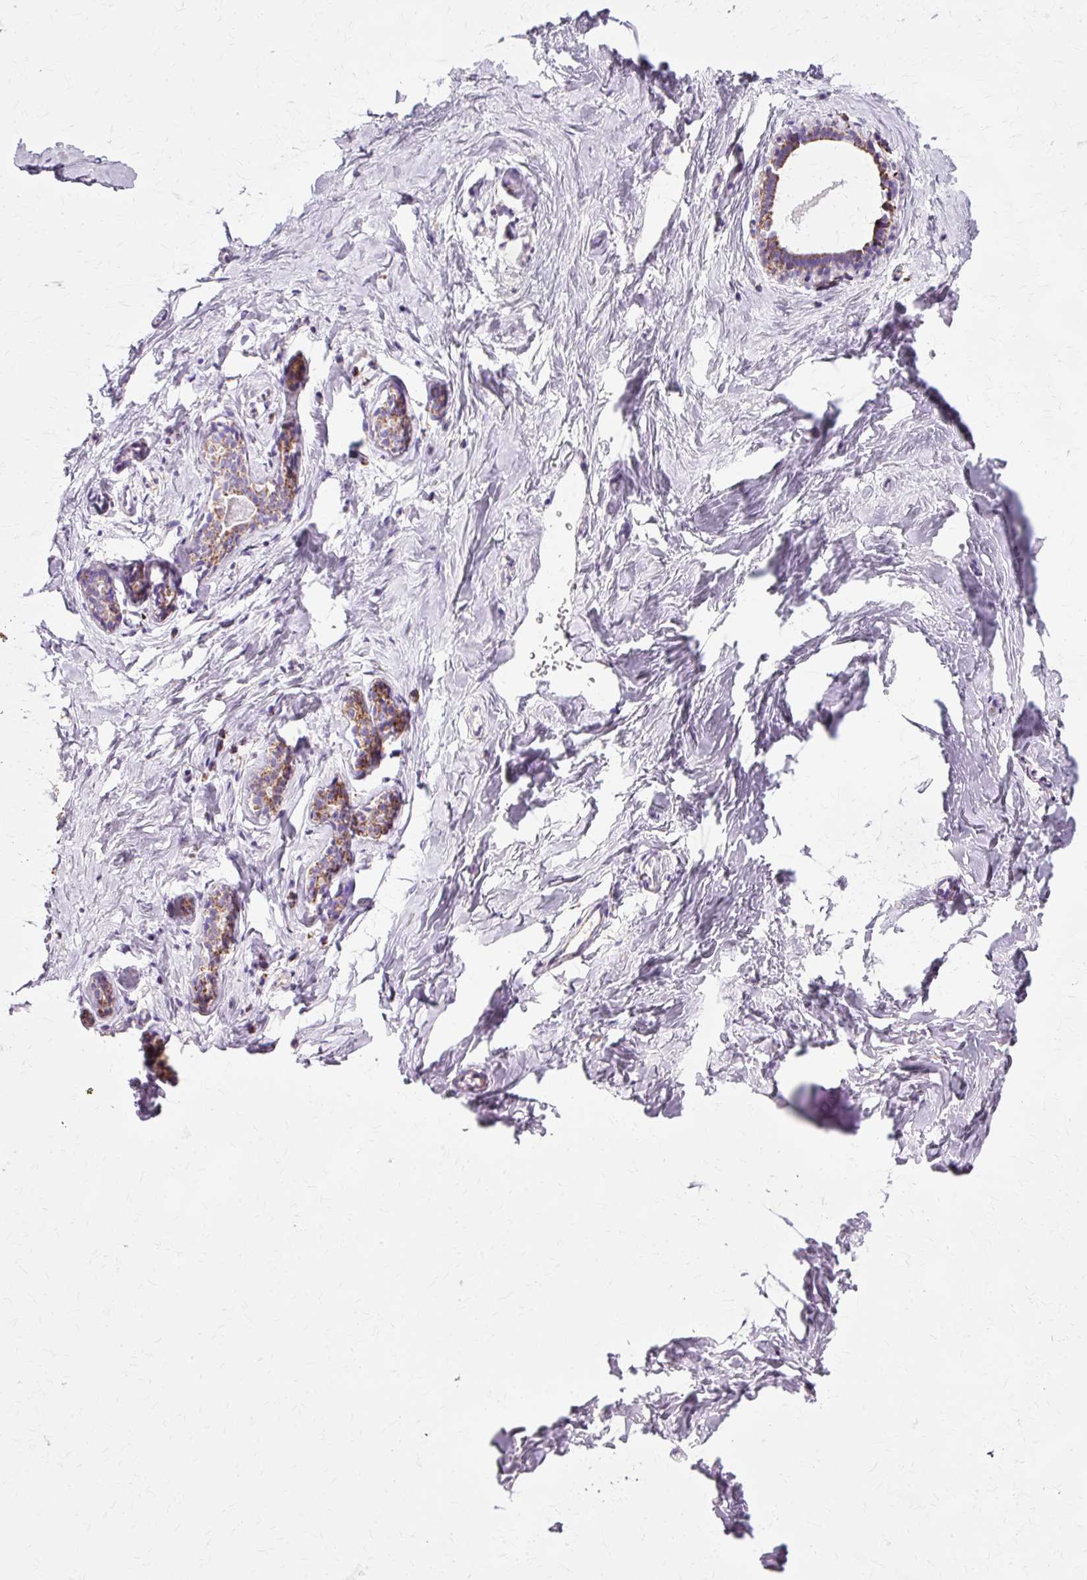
{"staining": {"intensity": "negative", "quantity": "none", "location": "none"}, "tissue": "breast", "cell_type": "Adipocytes", "image_type": "normal", "snomed": [{"axis": "morphology", "description": "Normal tissue, NOS"}, {"axis": "topography", "description": "Breast"}], "caption": "IHC micrograph of unremarkable human breast stained for a protein (brown), which demonstrates no staining in adipocytes.", "gene": "ATP5PO", "patient": {"sex": "female", "age": 23}}